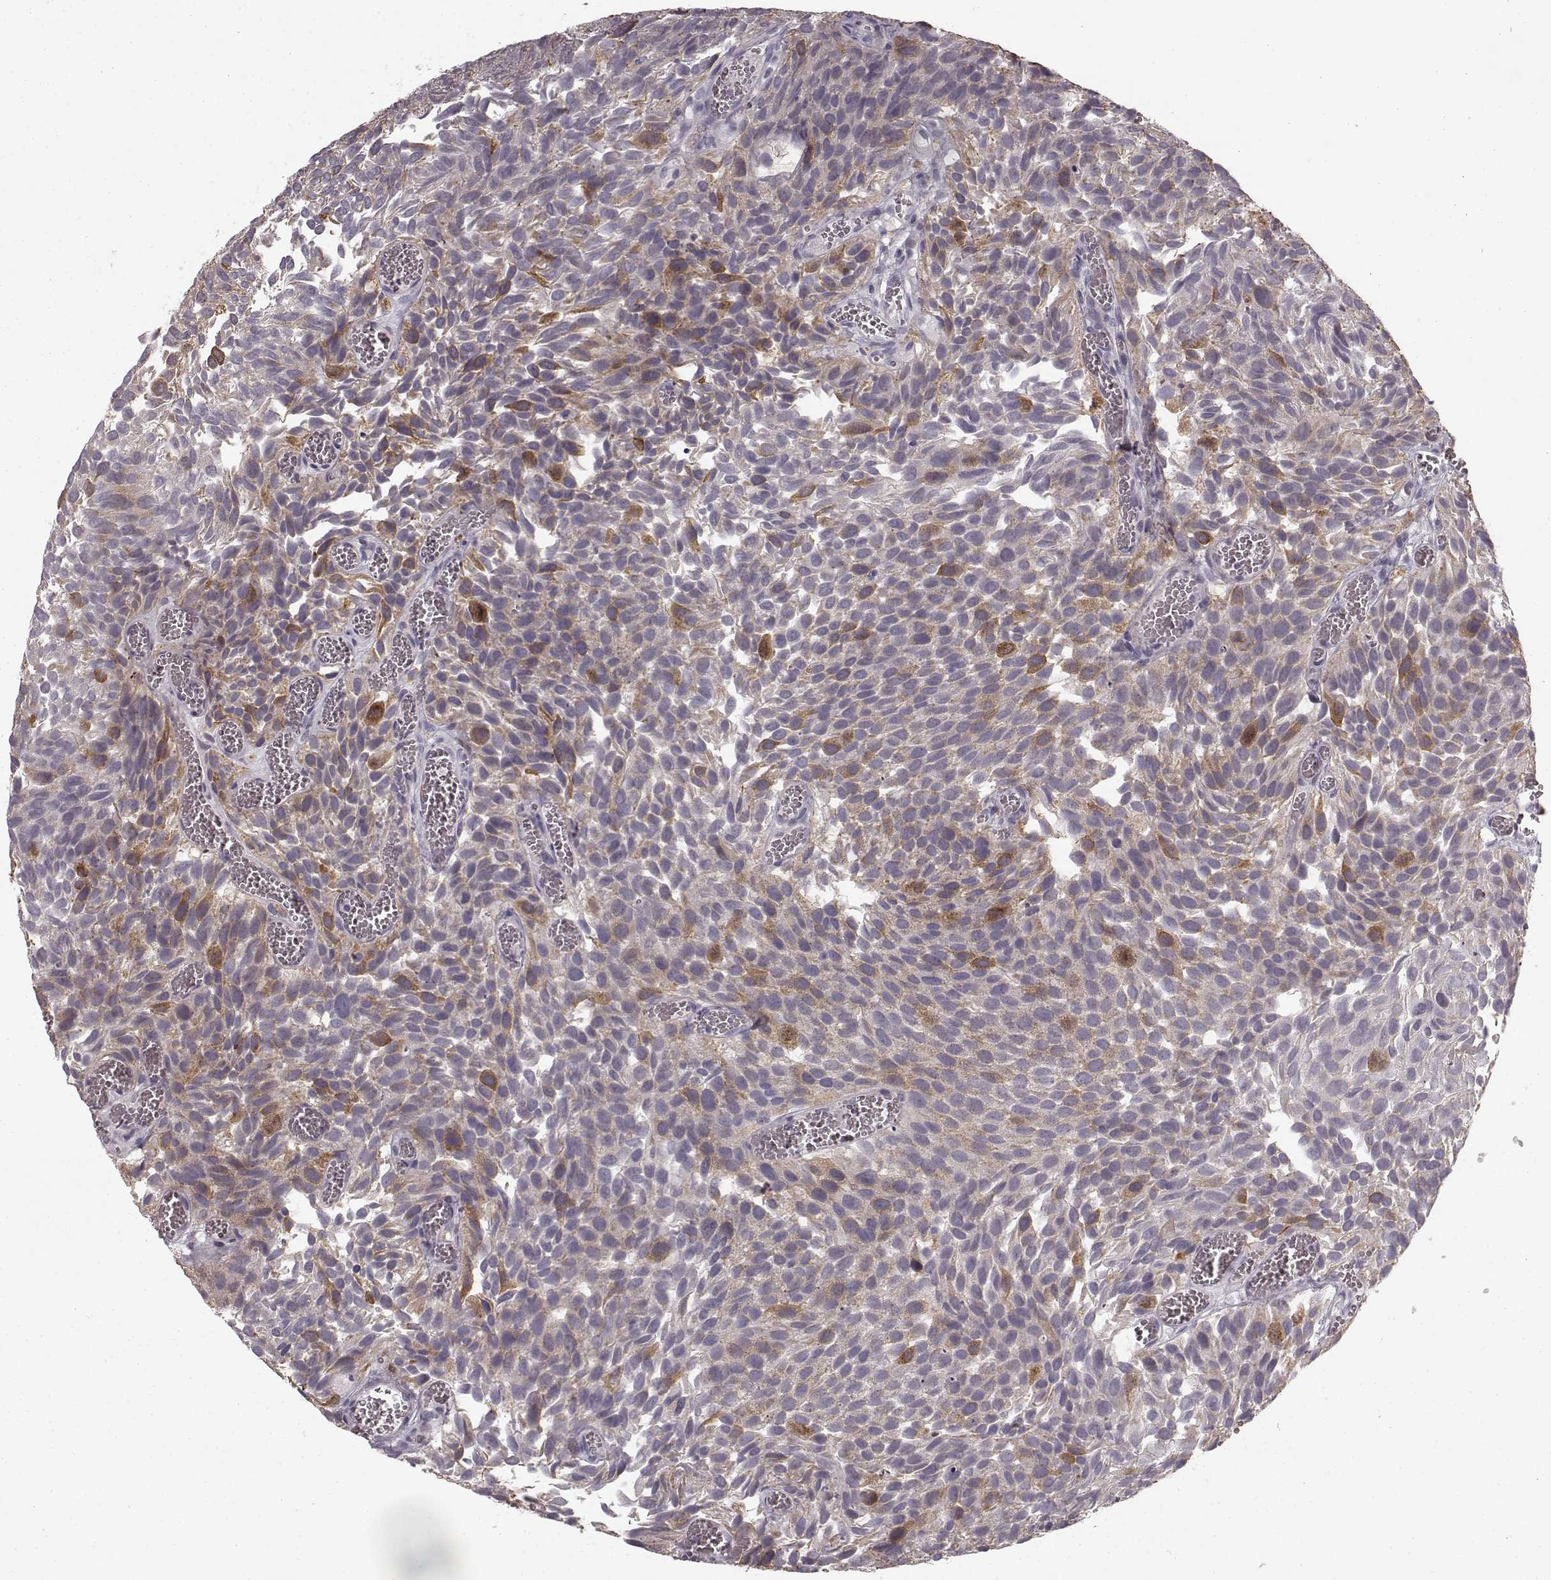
{"staining": {"intensity": "weak", "quantity": "25%-75%", "location": "cytoplasmic/membranous"}, "tissue": "urothelial cancer", "cell_type": "Tumor cells", "image_type": "cancer", "snomed": [{"axis": "morphology", "description": "Urothelial carcinoma, Low grade"}, {"axis": "topography", "description": "Urinary bladder"}], "caption": "This histopathology image reveals urothelial carcinoma (low-grade) stained with immunohistochemistry (IHC) to label a protein in brown. The cytoplasmic/membranous of tumor cells show weak positivity for the protein. Nuclei are counter-stained blue.", "gene": "HMMR", "patient": {"sex": "female", "age": 69}}